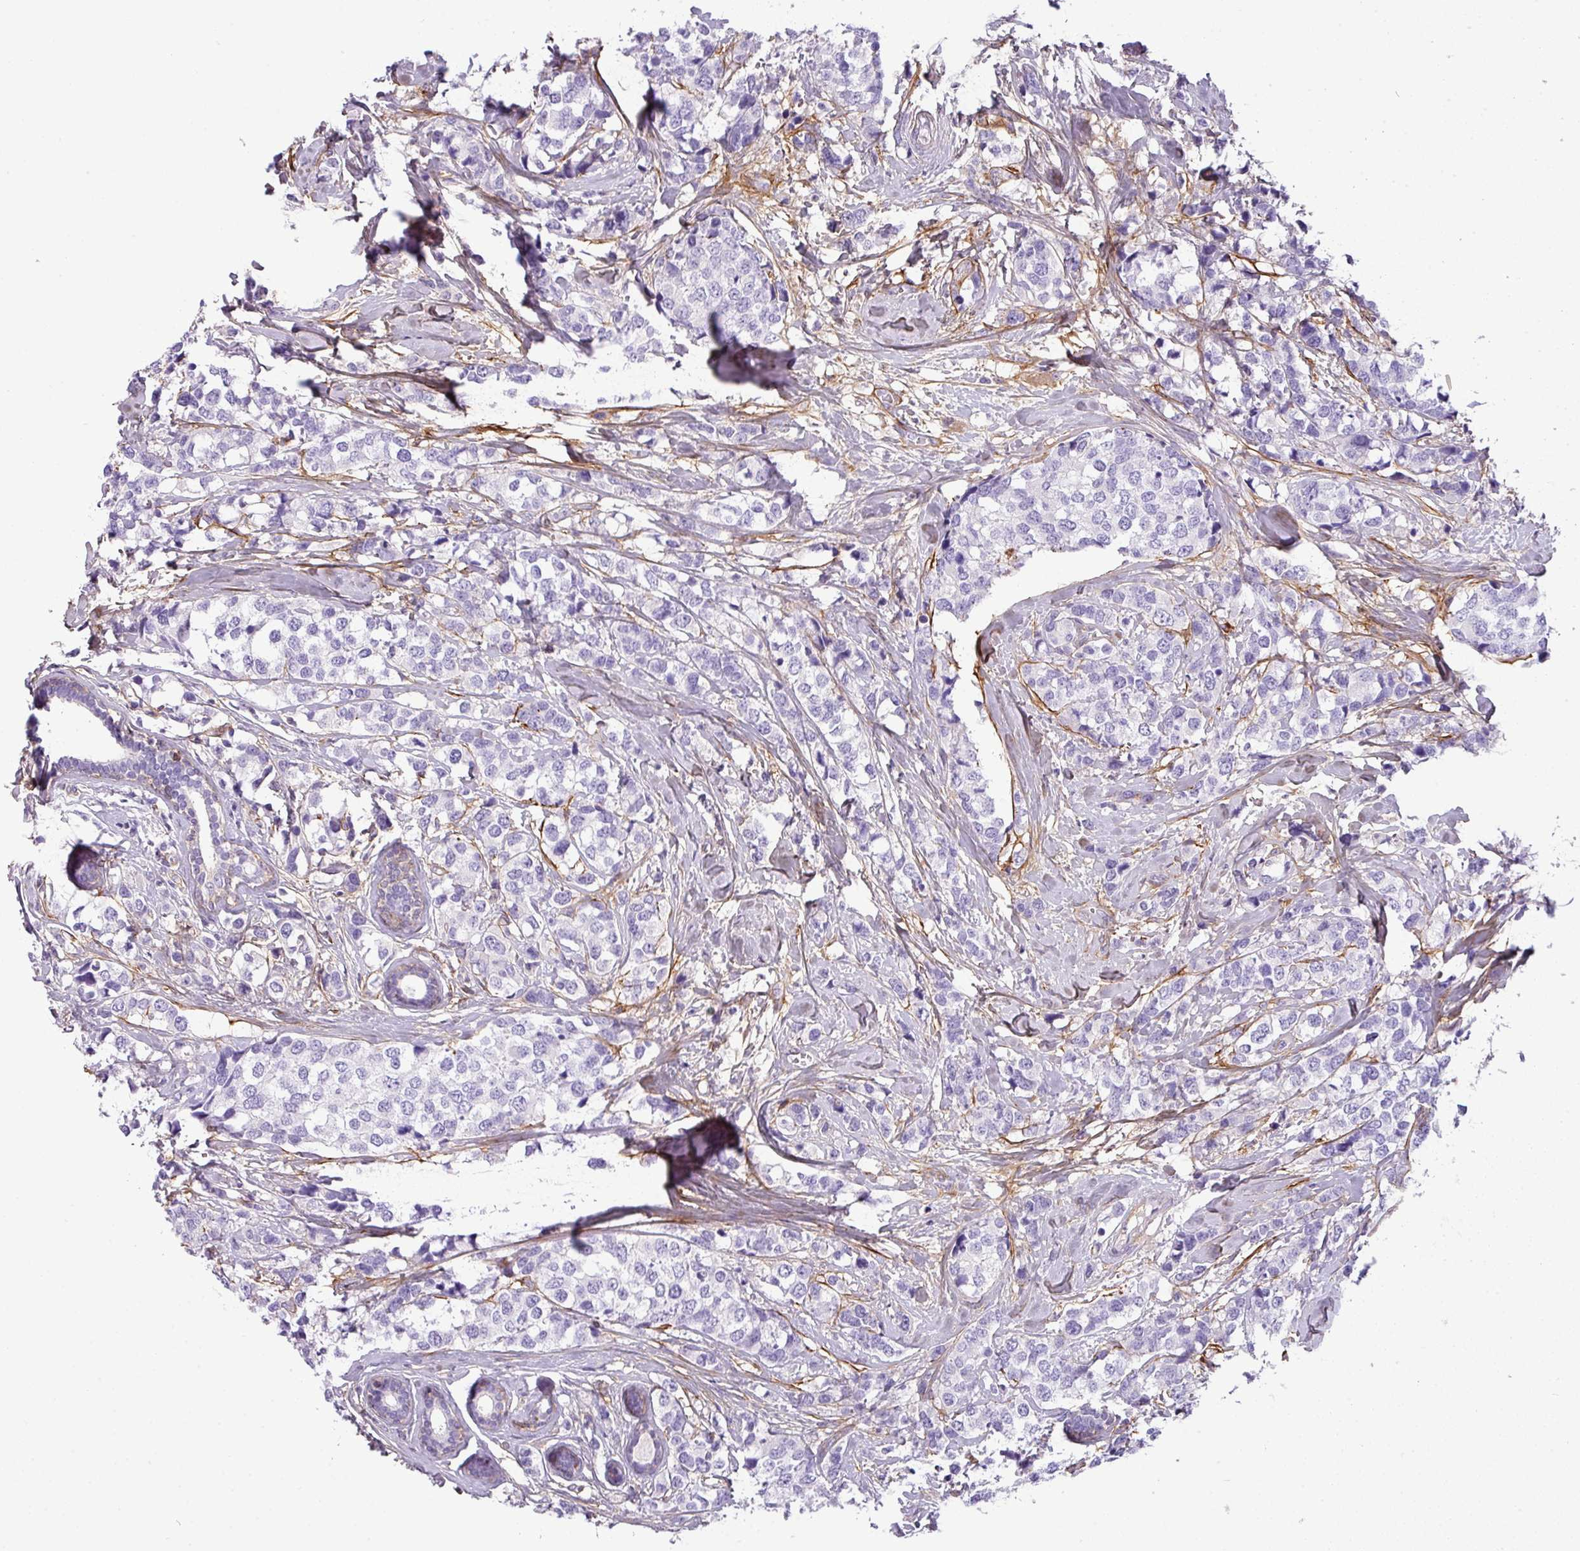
{"staining": {"intensity": "negative", "quantity": "none", "location": "none"}, "tissue": "breast cancer", "cell_type": "Tumor cells", "image_type": "cancer", "snomed": [{"axis": "morphology", "description": "Lobular carcinoma"}, {"axis": "topography", "description": "Breast"}], "caption": "DAB (3,3'-diaminobenzidine) immunohistochemical staining of breast lobular carcinoma exhibits no significant positivity in tumor cells.", "gene": "PARD6G", "patient": {"sex": "female", "age": 59}}